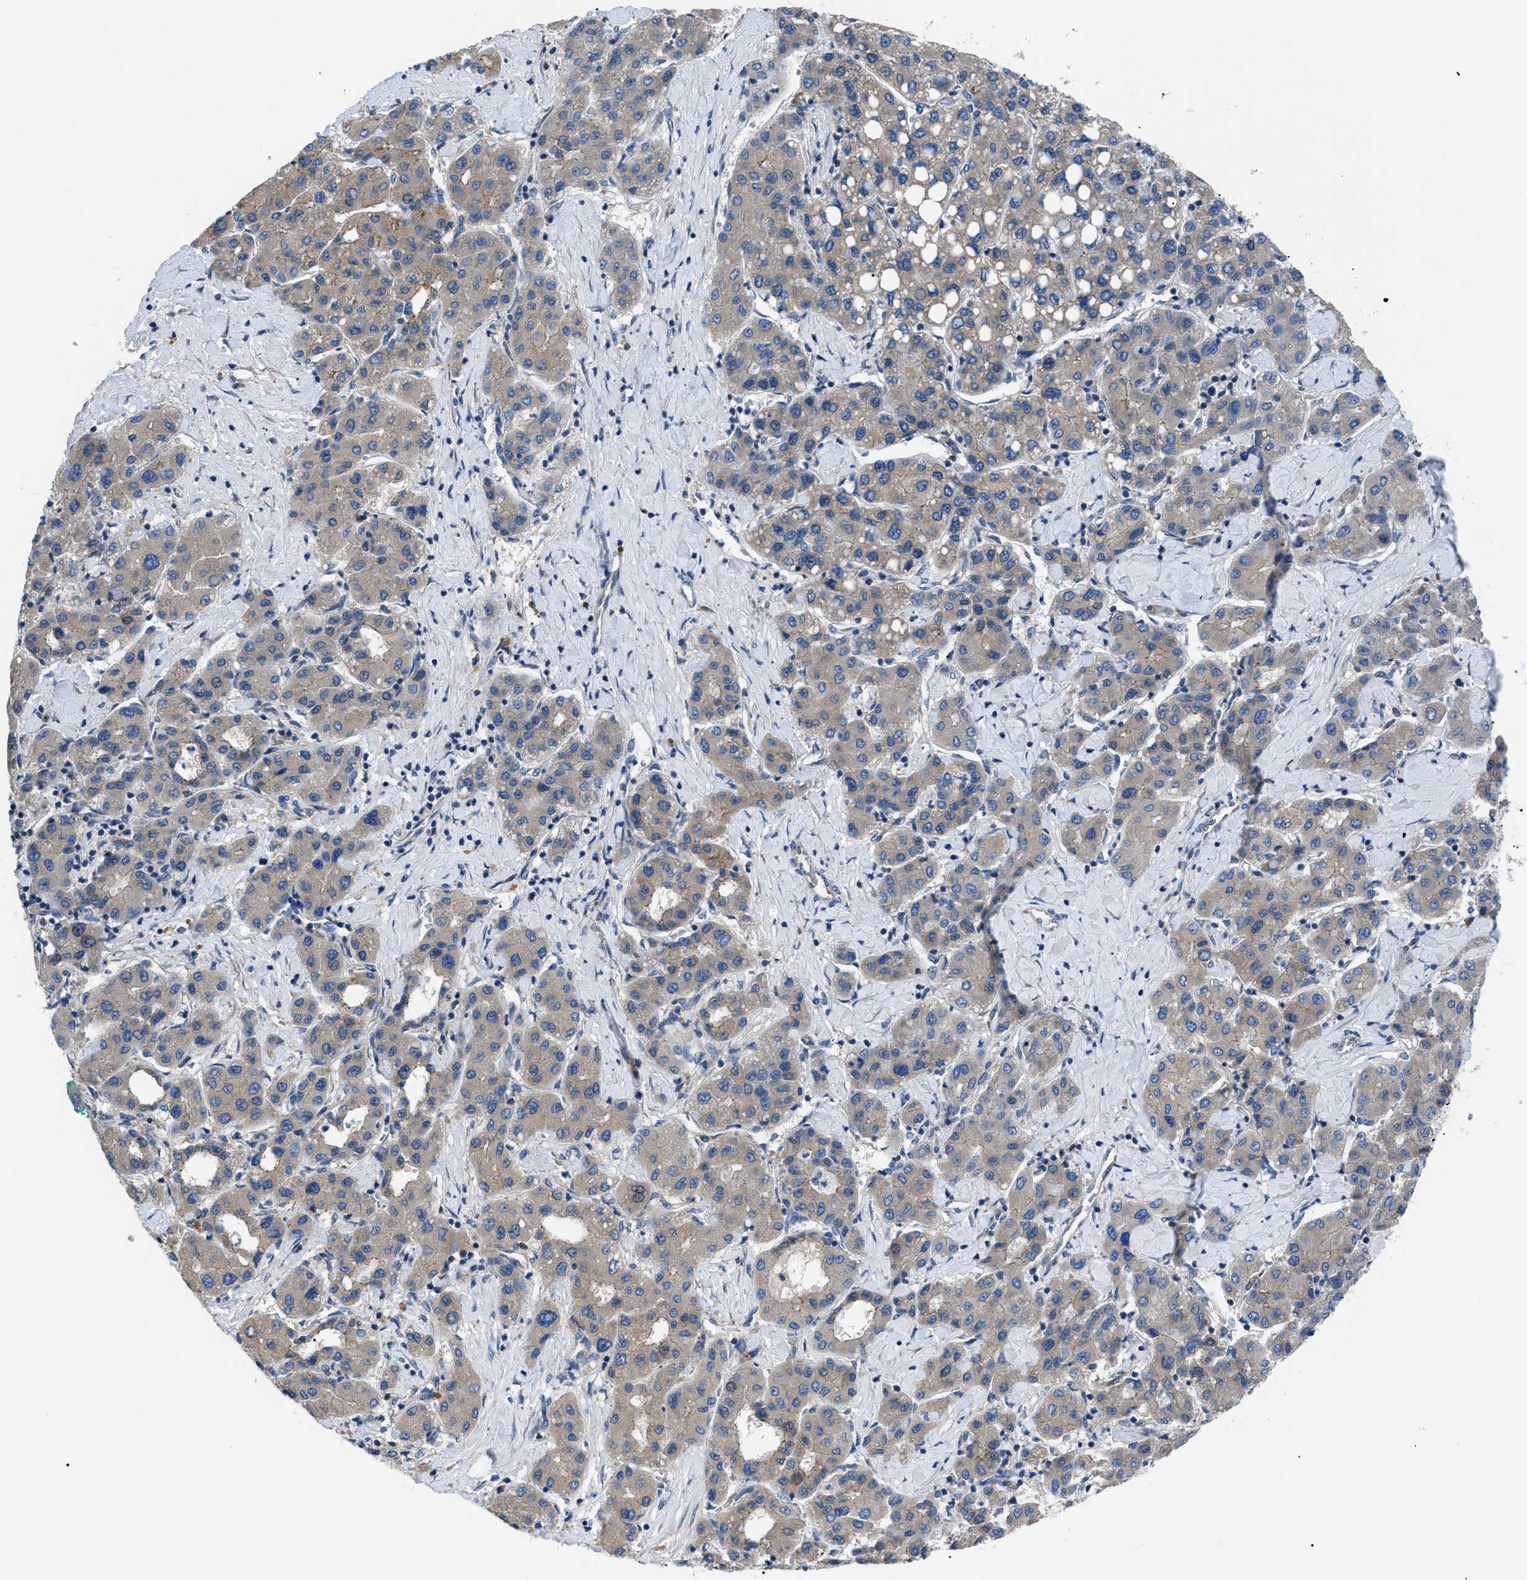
{"staining": {"intensity": "moderate", "quantity": ">75%", "location": "cytoplasmic/membranous"}, "tissue": "liver cancer", "cell_type": "Tumor cells", "image_type": "cancer", "snomed": [{"axis": "morphology", "description": "Carcinoma, Hepatocellular, NOS"}, {"axis": "topography", "description": "Liver"}], "caption": "IHC (DAB) staining of liver cancer exhibits moderate cytoplasmic/membranous protein expression in approximately >75% of tumor cells.", "gene": "ZDHHC24", "patient": {"sex": "male", "age": 65}}